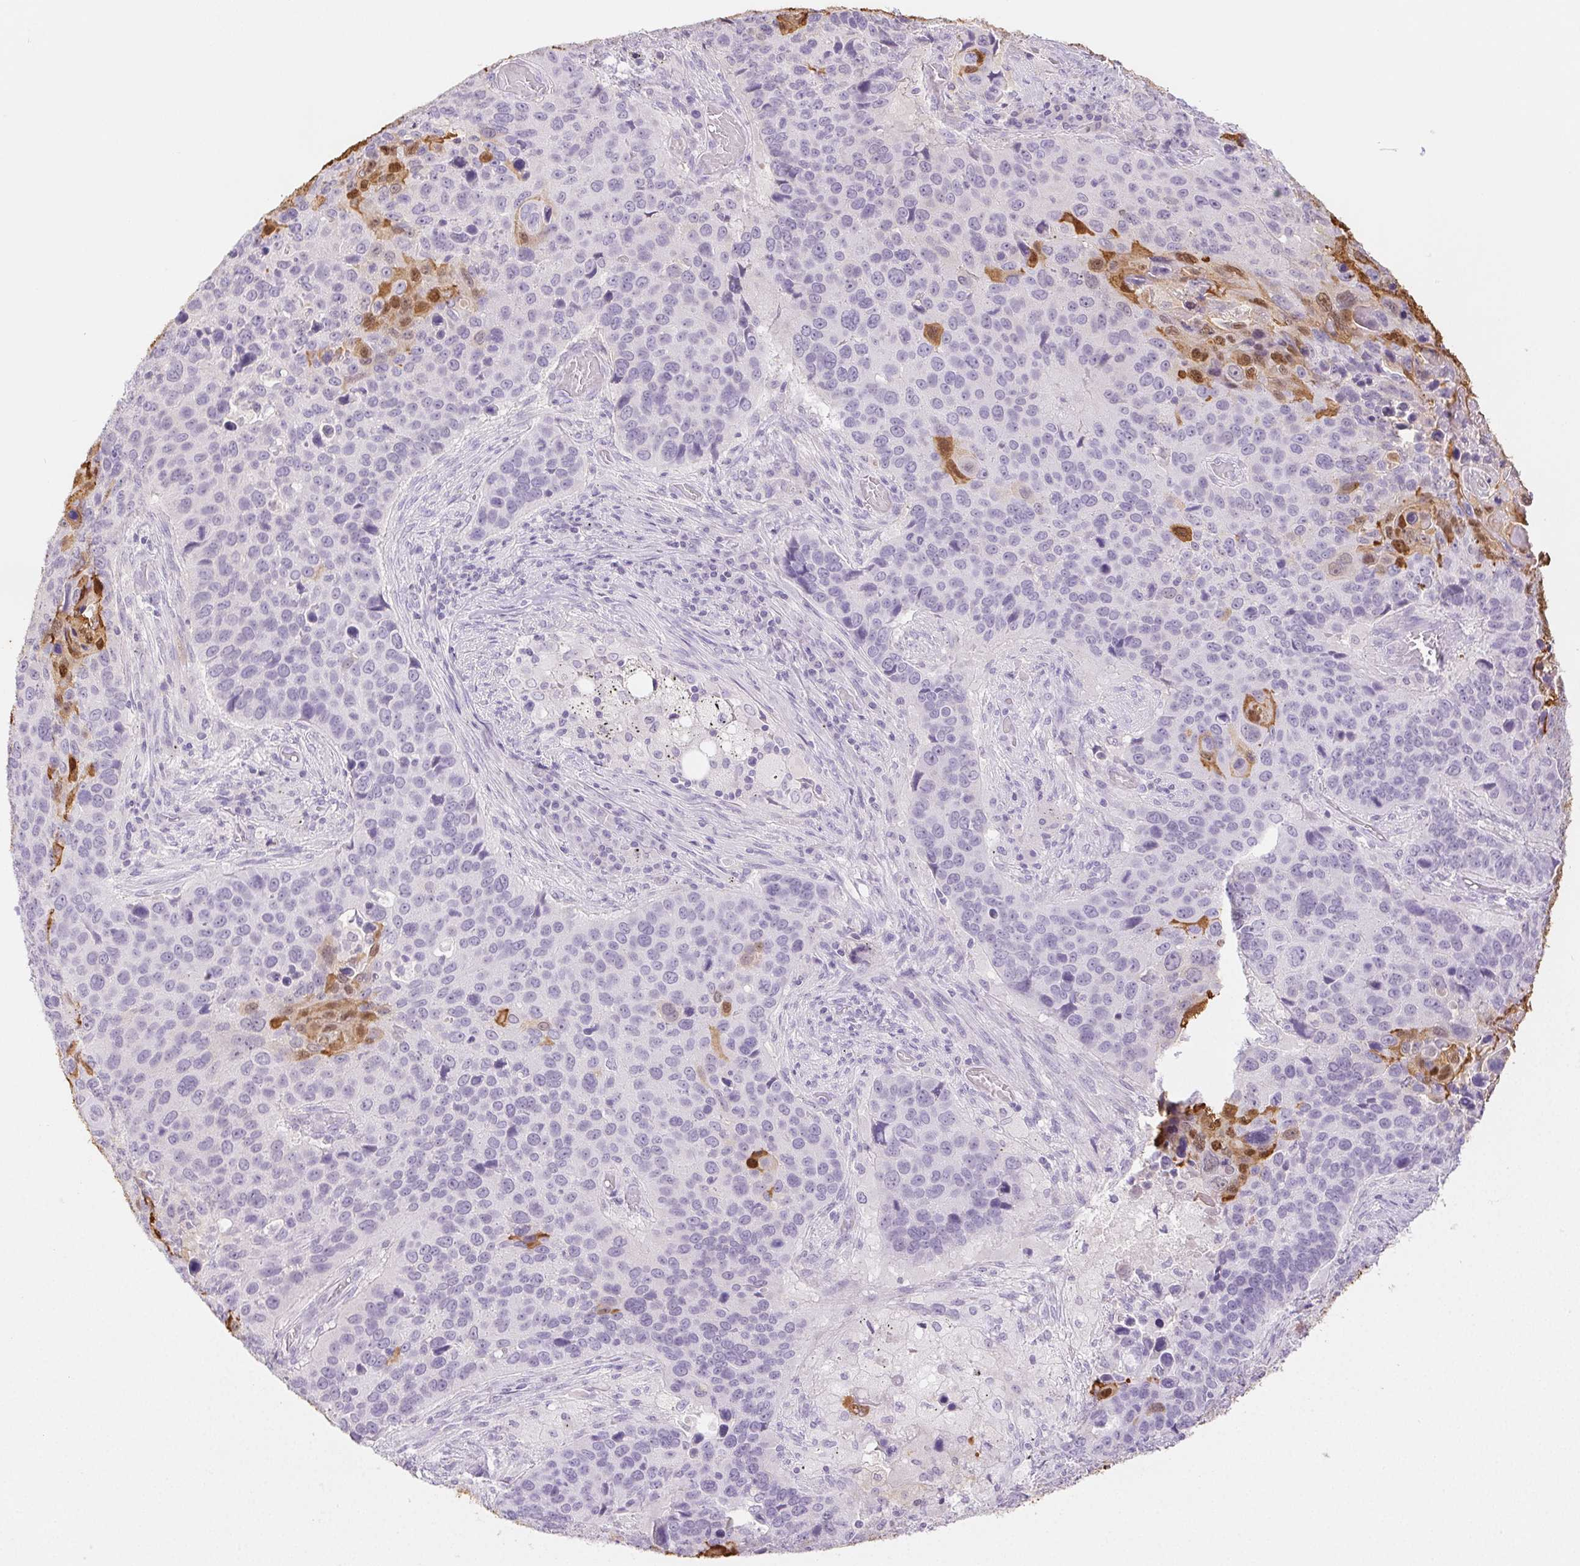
{"staining": {"intensity": "moderate", "quantity": "<25%", "location": "cytoplasmic/membranous,nuclear"}, "tissue": "lung cancer", "cell_type": "Tumor cells", "image_type": "cancer", "snomed": [{"axis": "morphology", "description": "Squamous cell carcinoma, NOS"}, {"axis": "topography", "description": "Lung"}], "caption": "Squamous cell carcinoma (lung) stained with DAB IHC demonstrates low levels of moderate cytoplasmic/membranous and nuclear positivity in approximately <25% of tumor cells. The staining was performed using DAB (3,3'-diaminobenzidine) to visualize the protein expression in brown, while the nuclei were stained in blue with hematoxylin (Magnification: 20x).", "gene": "SPRR3", "patient": {"sex": "male", "age": 68}}